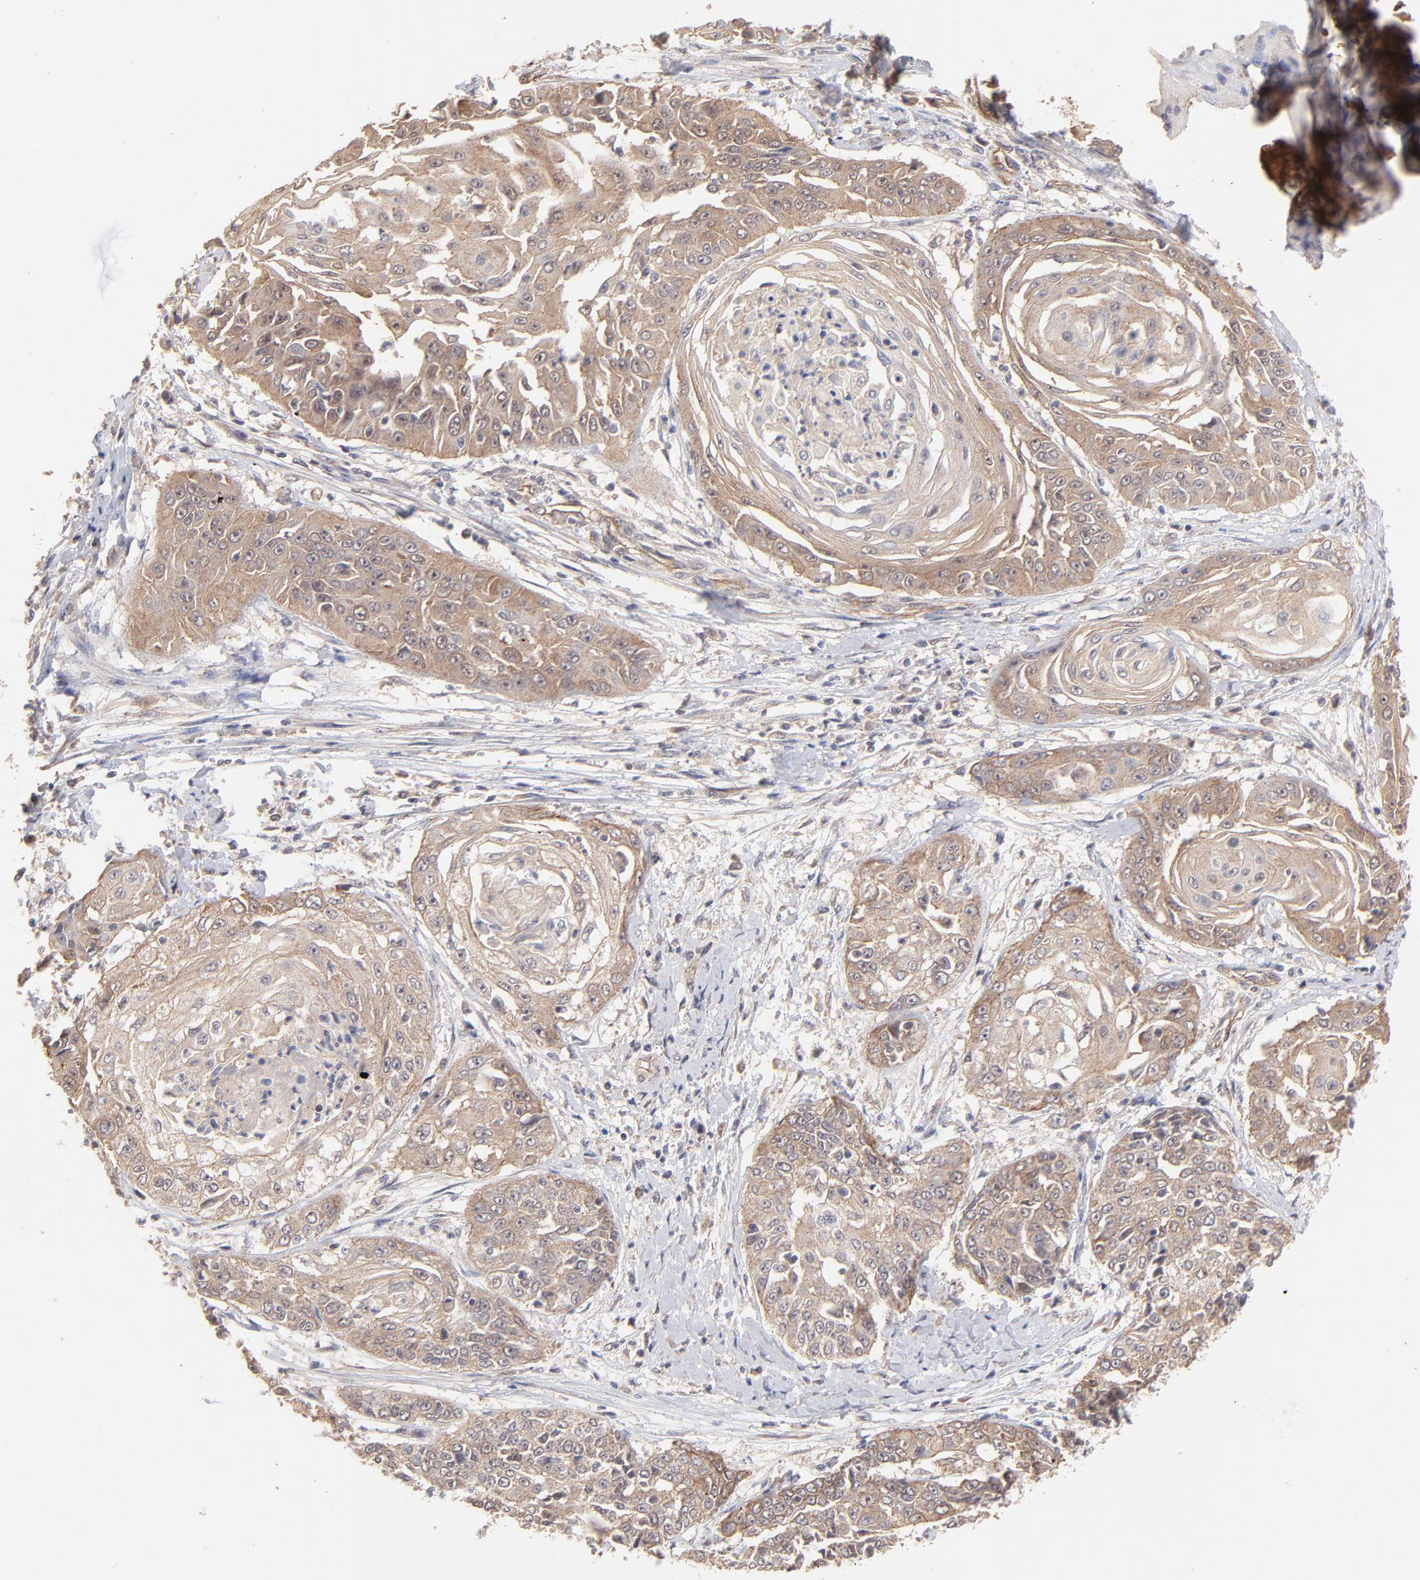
{"staining": {"intensity": "moderate", "quantity": ">75%", "location": "cytoplasmic/membranous"}, "tissue": "cervical cancer", "cell_type": "Tumor cells", "image_type": "cancer", "snomed": [{"axis": "morphology", "description": "Squamous cell carcinoma, NOS"}, {"axis": "topography", "description": "Cervix"}], "caption": "Immunohistochemical staining of human cervical cancer reveals medium levels of moderate cytoplasmic/membranous expression in about >75% of tumor cells.", "gene": "STAP2", "patient": {"sex": "female", "age": 64}}